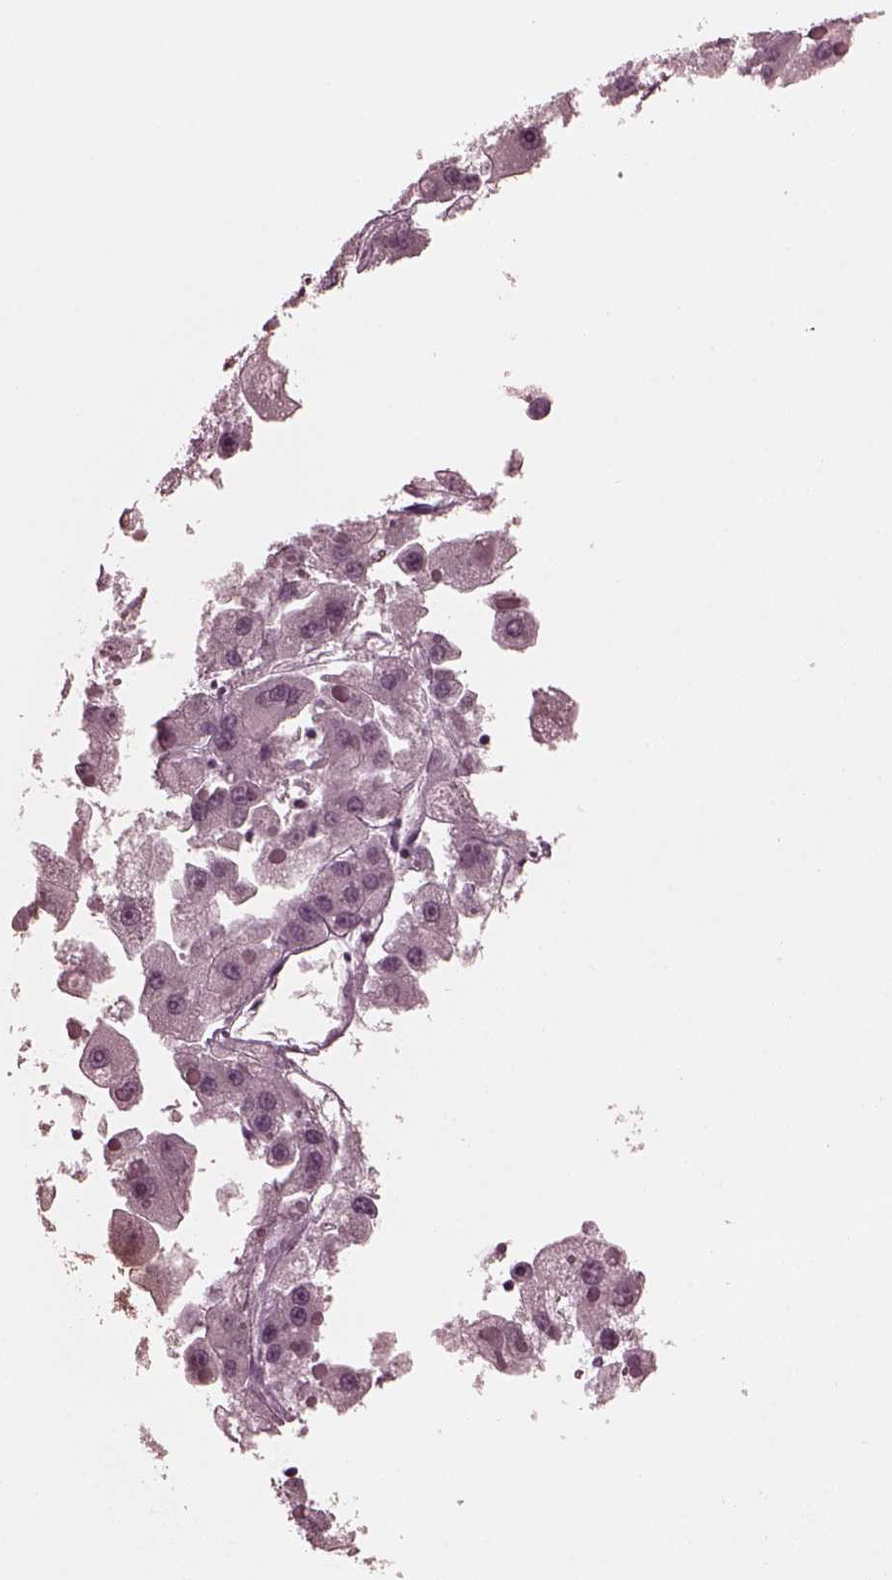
{"staining": {"intensity": "negative", "quantity": "none", "location": "none"}, "tissue": "liver cancer", "cell_type": "Tumor cells", "image_type": "cancer", "snomed": [{"axis": "morphology", "description": "Carcinoma, Hepatocellular, NOS"}, {"axis": "topography", "description": "Liver"}], "caption": "DAB immunohistochemical staining of human liver cancer (hepatocellular carcinoma) exhibits no significant expression in tumor cells.", "gene": "CGA", "patient": {"sex": "female", "age": 73}}